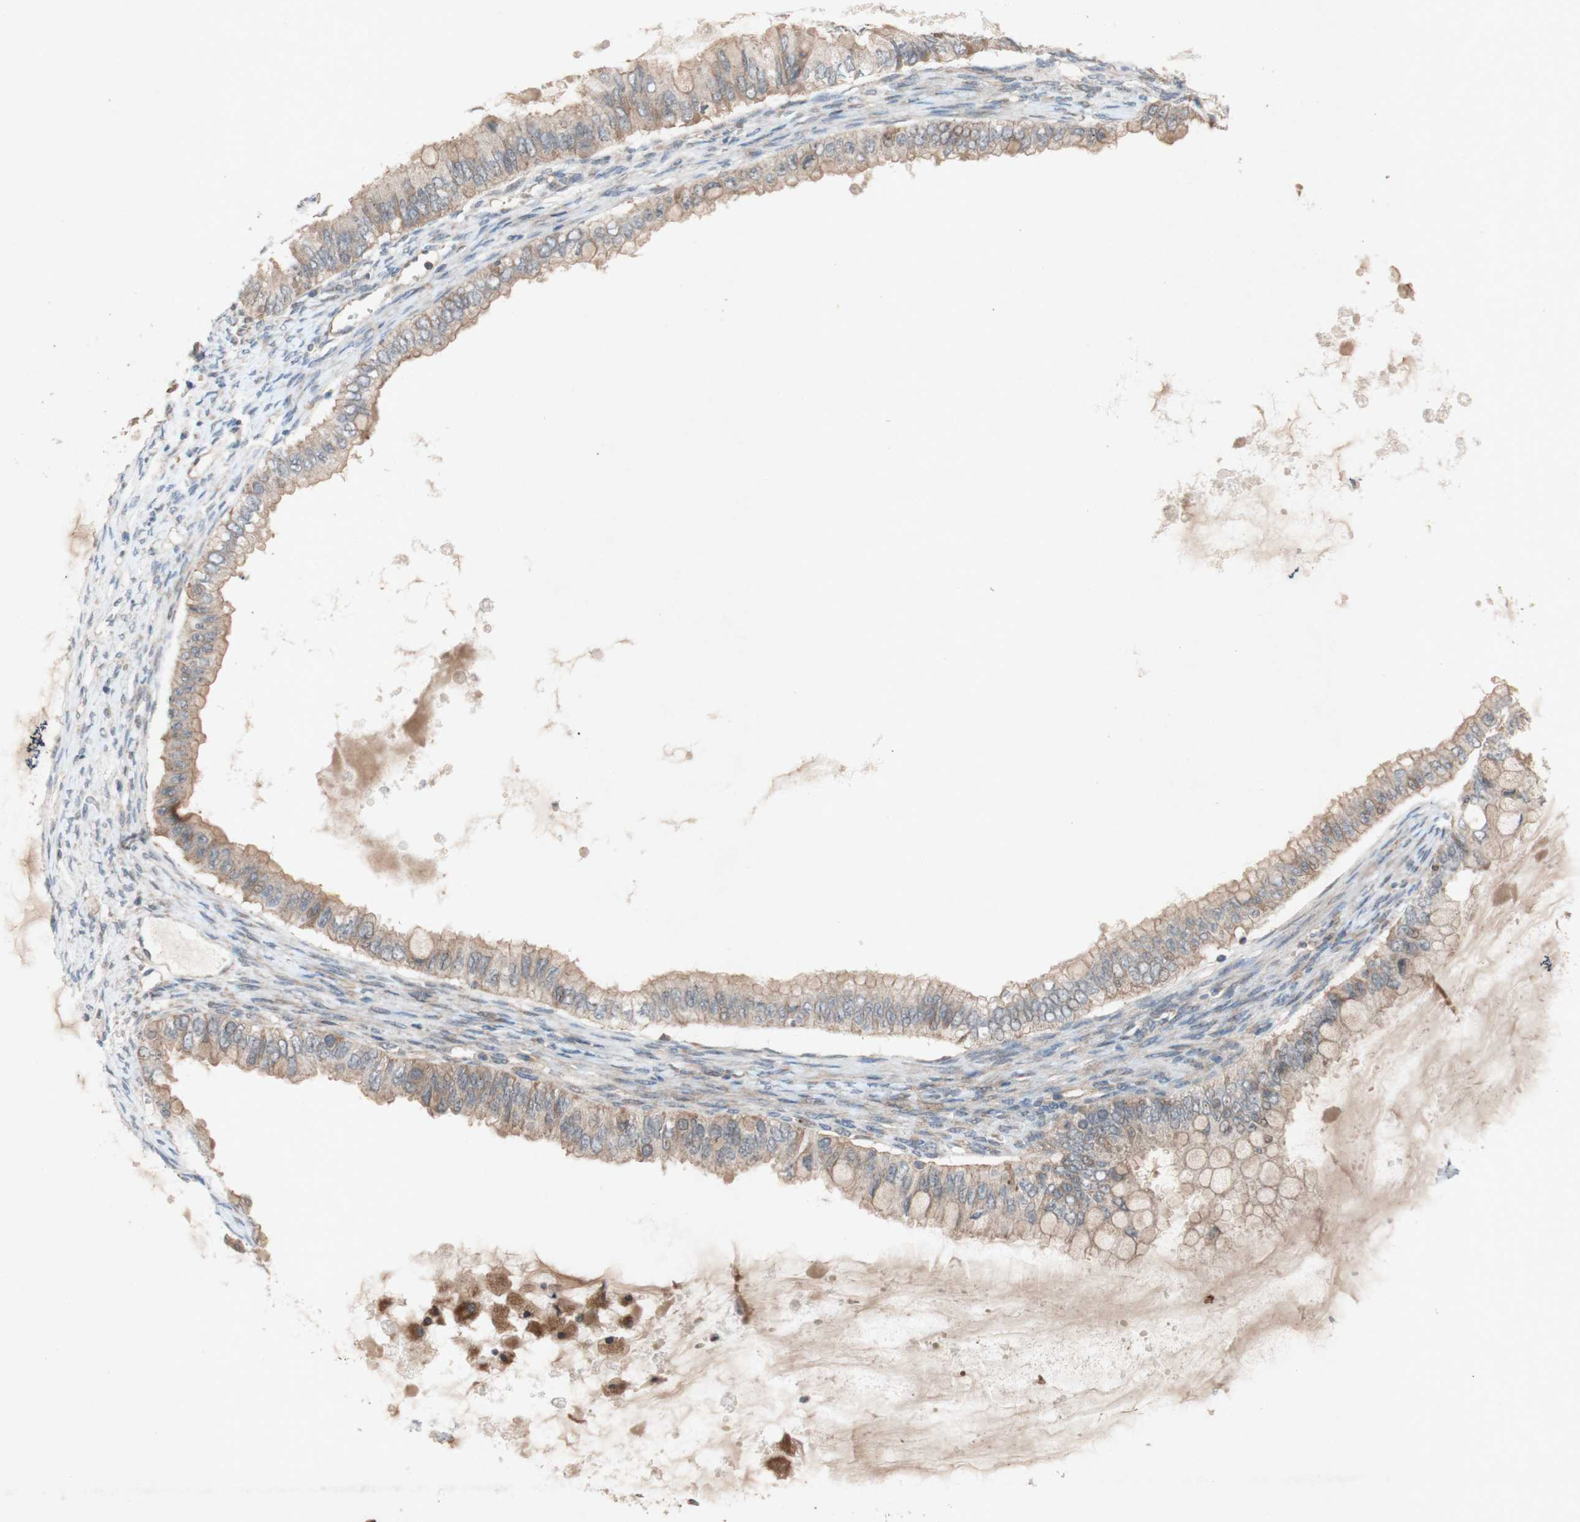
{"staining": {"intensity": "weak", "quantity": ">75%", "location": "cytoplasmic/membranous"}, "tissue": "ovarian cancer", "cell_type": "Tumor cells", "image_type": "cancer", "snomed": [{"axis": "morphology", "description": "Cystadenocarcinoma, mucinous, NOS"}, {"axis": "topography", "description": "Ovary"}], "caption": "High-magnification brightfield microscopy of ovarian cancer stained with DAB (3,3'-diaminobenzidine) (brown) and counterstained with hematoxylin (blue). tumor cells exhibit weak cytoplasmic/membranous positivity is present in about>75% of cells.", "gene": "ATP6V1F", "patient": {"sex": "female", "age": 80}}